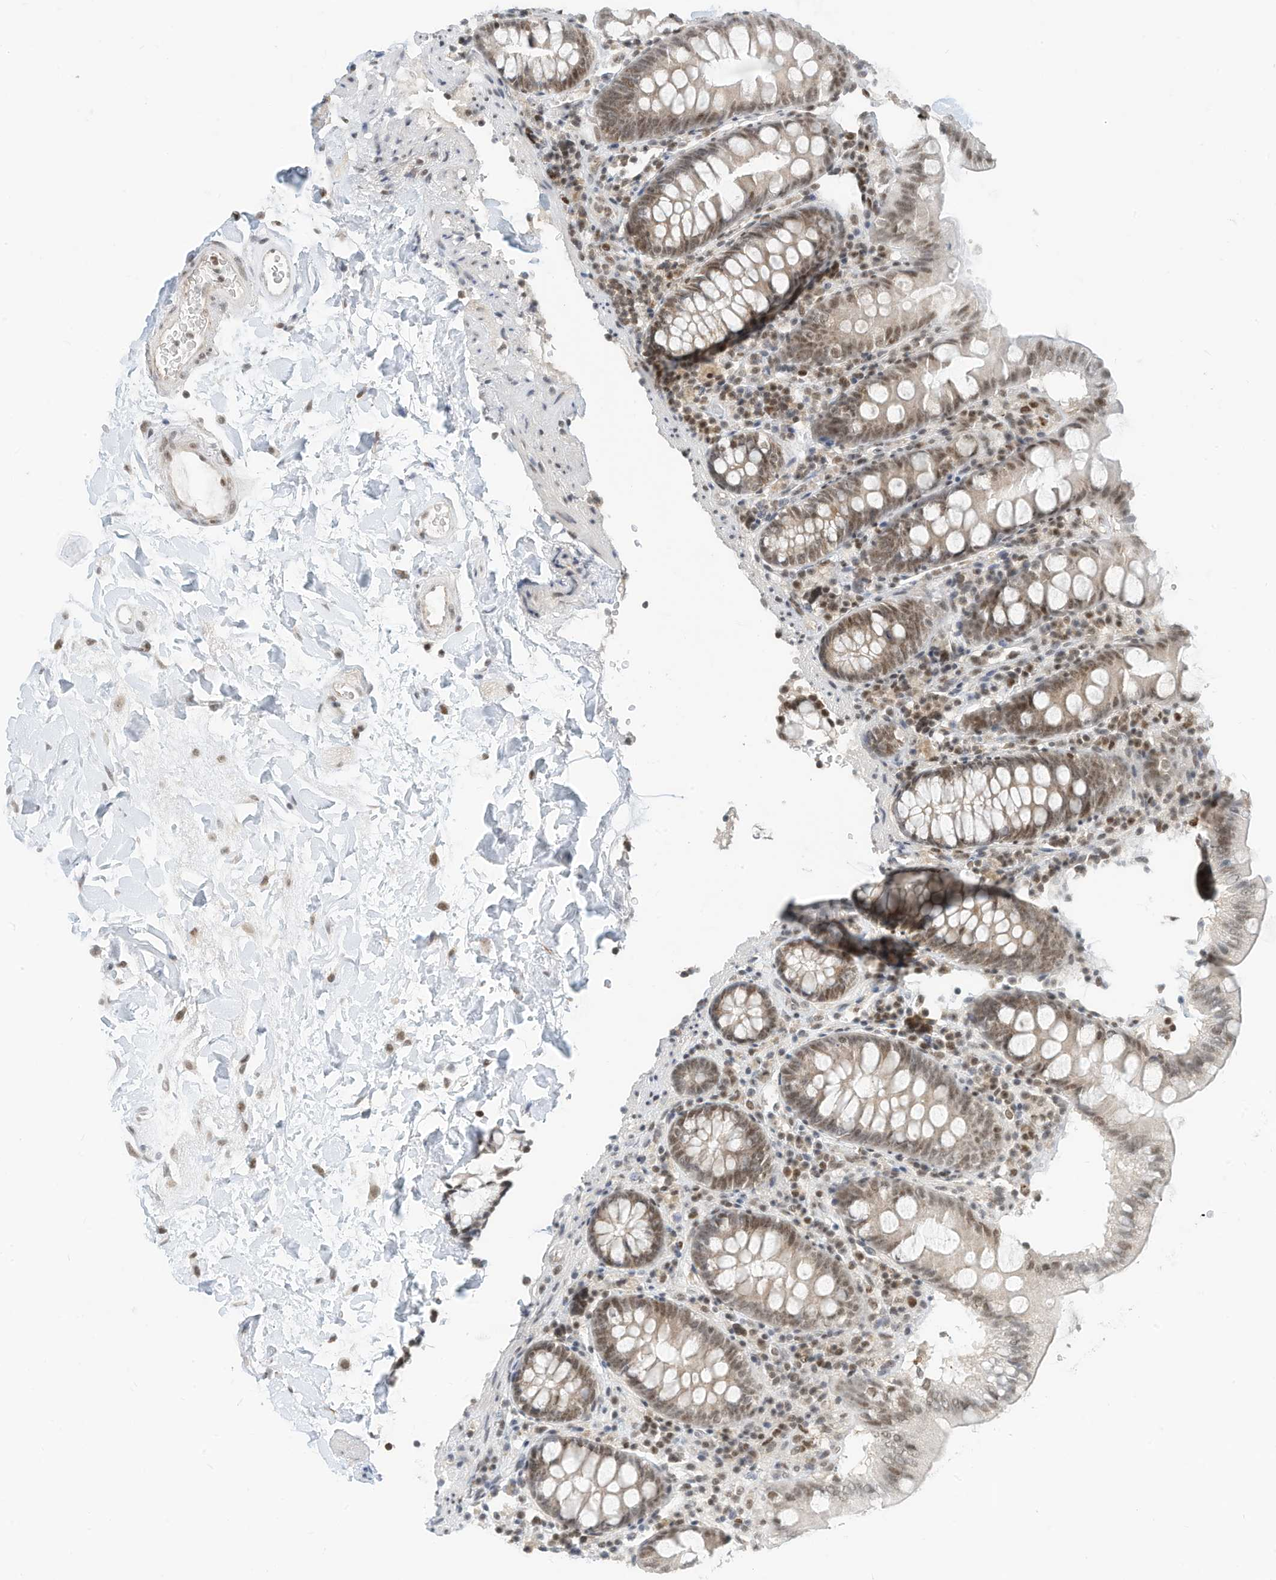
{"staining": {"intensity": "moderate", "quantity": ">75%", "location": "nuclear"}, "tissue": "colon", "cell_type": "Endothelial cells", "image_type": "normal", "snomed": [{"axis": "morphology", "description": "Normal tissue, NOS"}, {"axis": "topography", "description": "Colon"}], "caption": "Human colon stained with a brown dye exhibits moderate nuclear positive expression in approximately >75% of endothelial cells.", "gene": "OGT", "patient": {"sex": "female", "age": 79}}